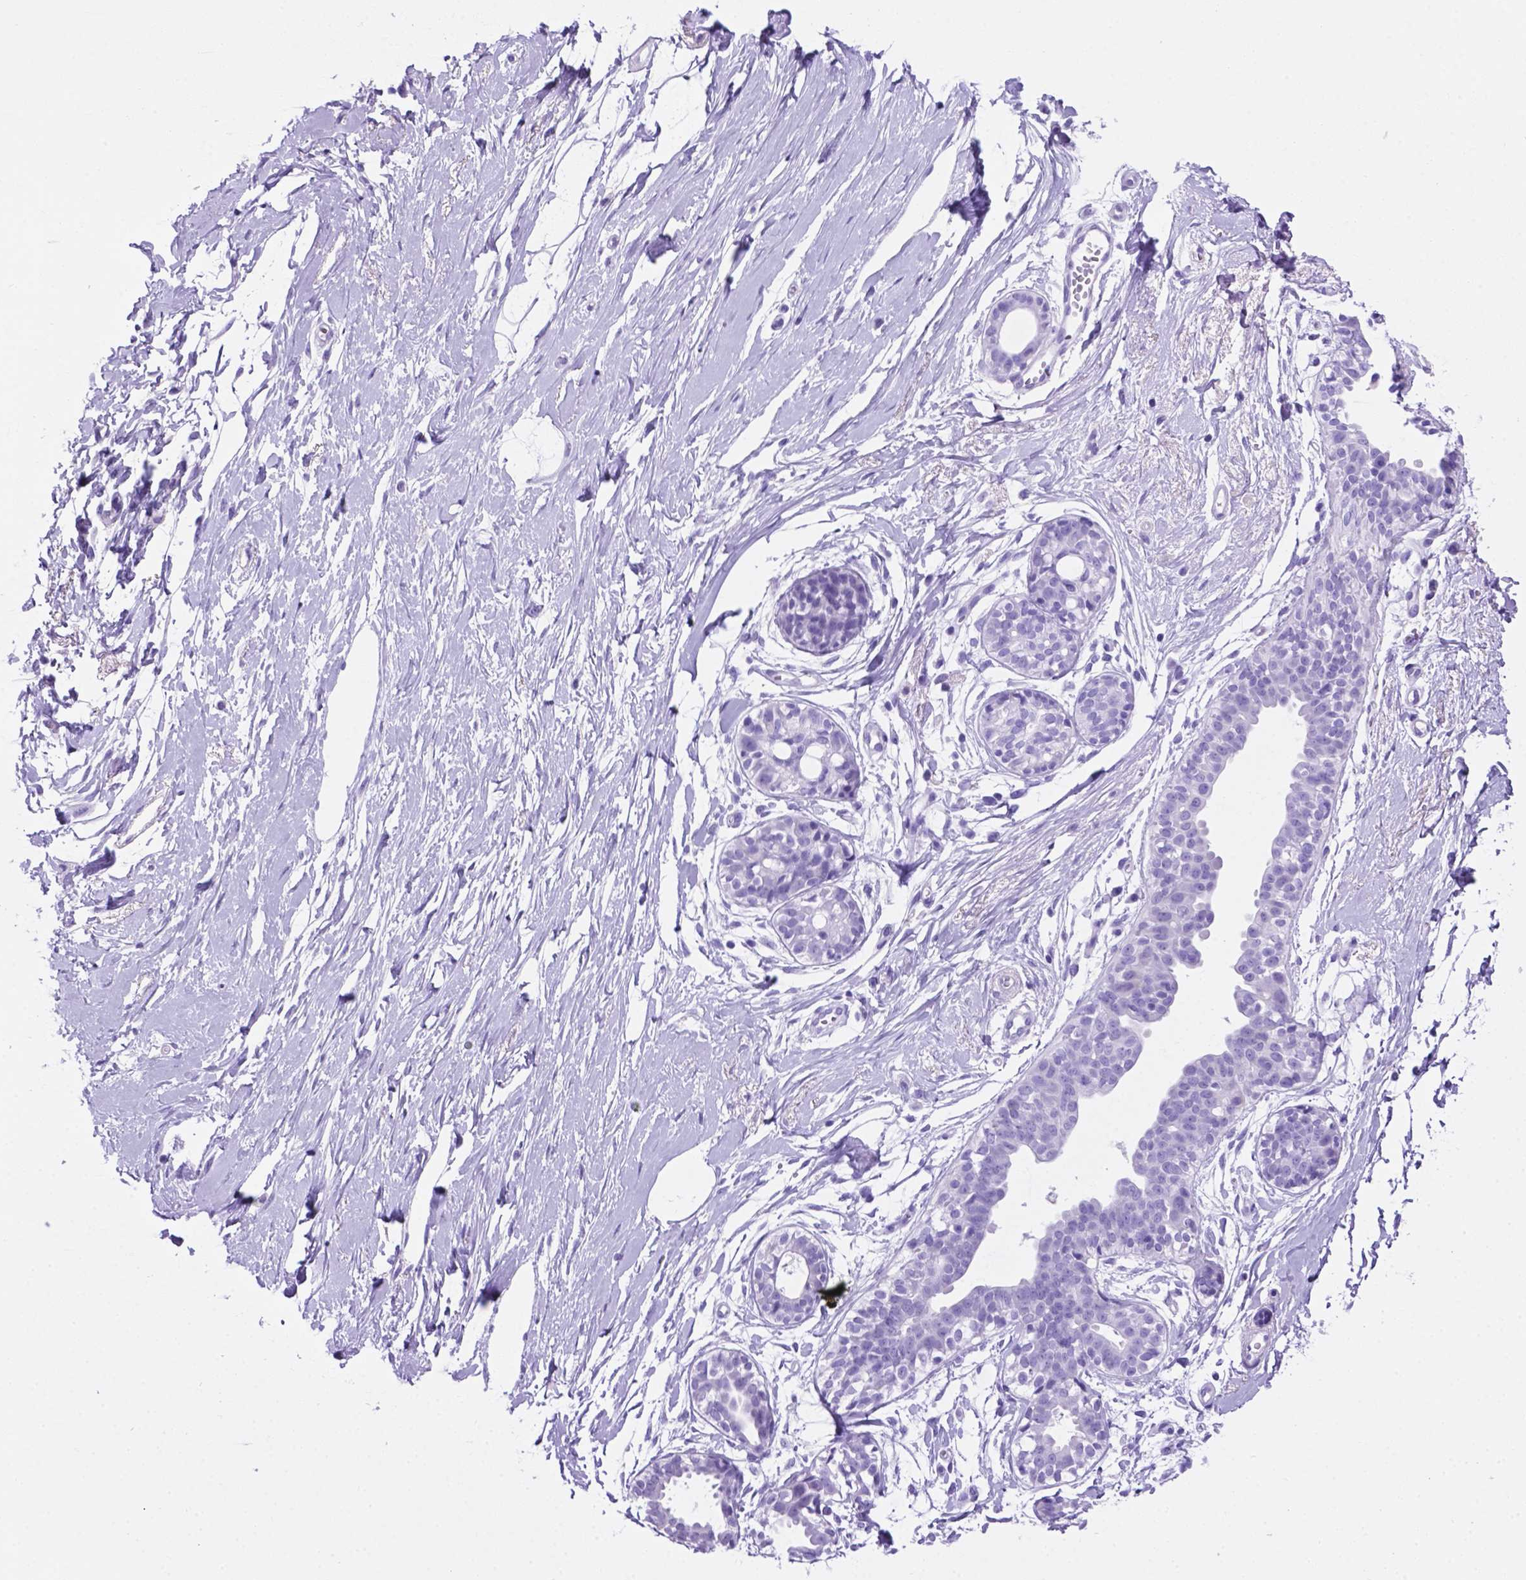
{"staining": {"intensity": "negative", "quantity": "none", "location": "none"}, "tissue": "breast", "cell_type": "Adipocytes", "image_type": "normal", "snomed": [{"axis": "morphology", "description": "Normal tissue, NOS"}, {"axis": "topography", "description": "Breast"}], "caption": "There is no significant positivity in adipocytes of breast.", "gene": "C17orf107", "patient": {"sex": "female", "age": 49}}